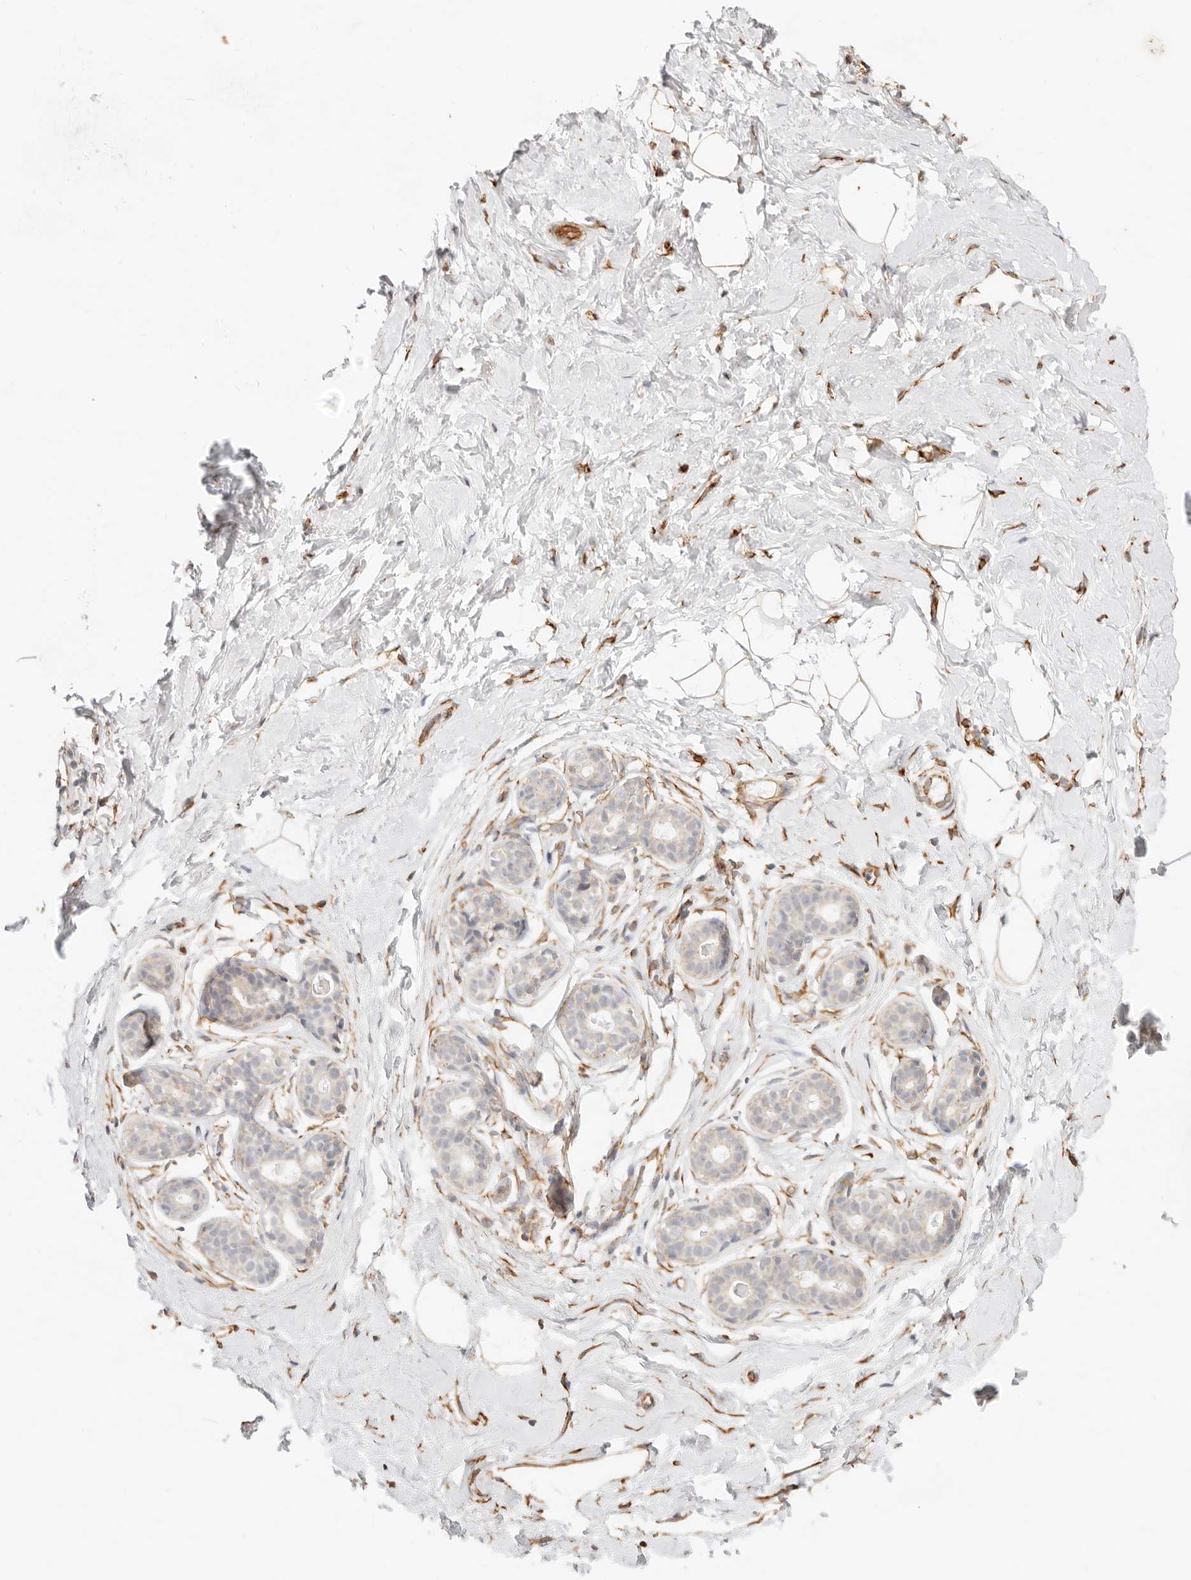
{"staining": {"intensity": "negative", "quantity": "none", "location": "none"}, "tissue": "breast", "cell_type": "Adipocytes", "image_type": "normal", "snomed": [{"axis": "morphology", "description": "Normal tissue, NOS"}, {"axis": "morphology", "description": "Adenoma, NOS"}, {"axis": "topography", "description": "Breast"}], "caption": "Immunohistochemistry photomicrograph of normal breast stained for a protein (brown), which exhibits no positivity in adipocytes.", "gene": "ZC3H11A", "patient": {"sex": "female", "age": 23}}